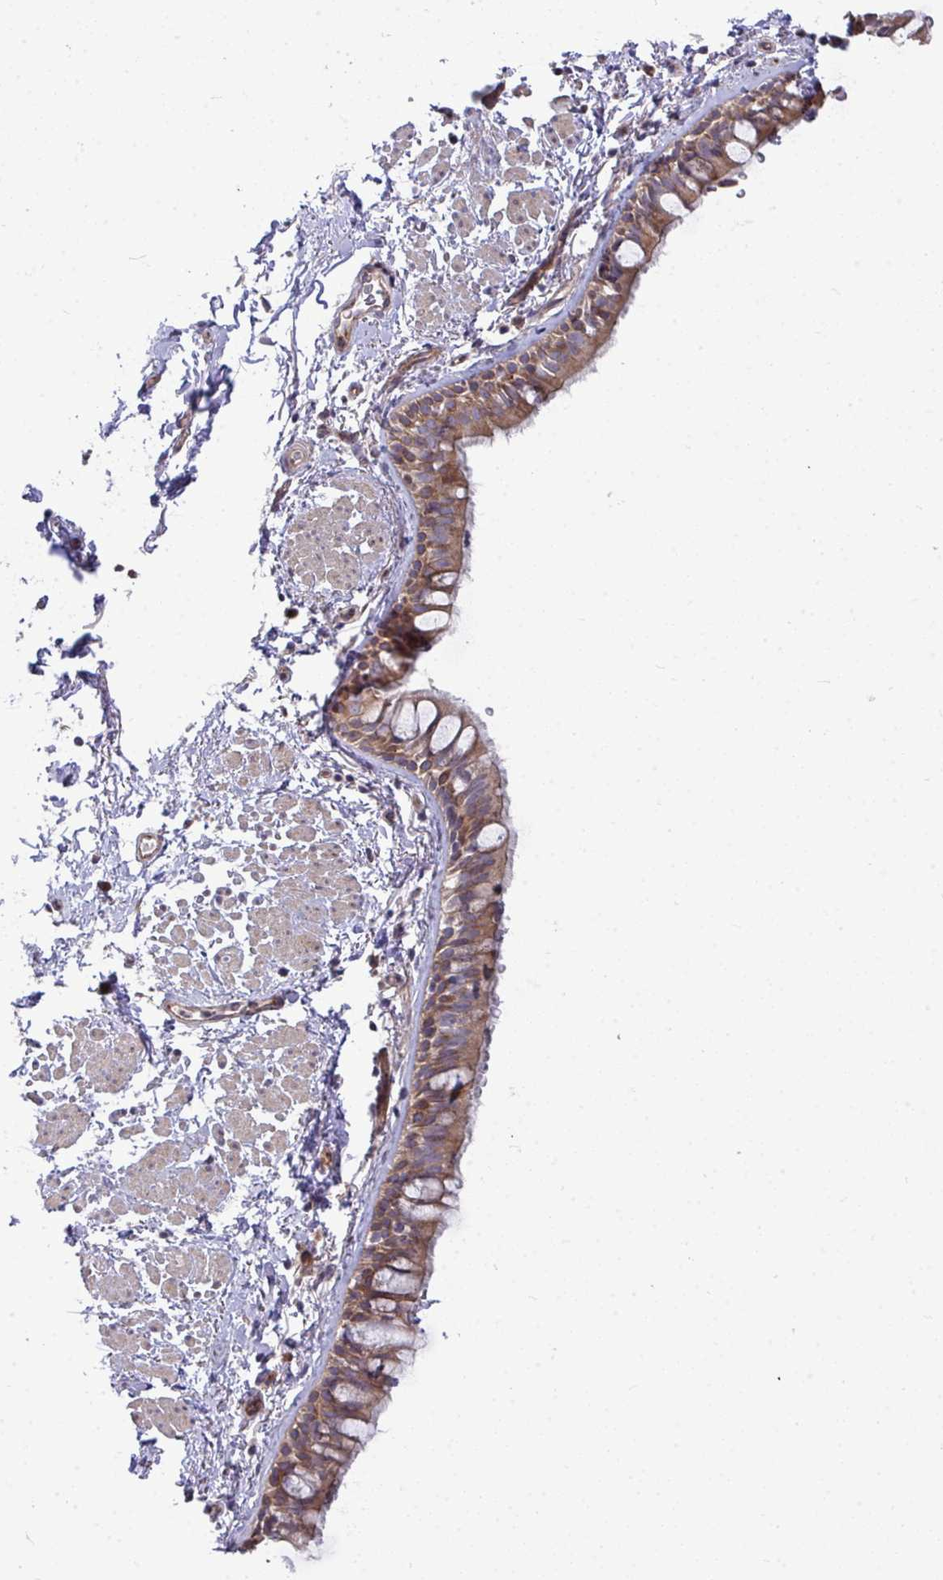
{"staining": {"intensity": "moderate", "quantity": ">75%", "location": "cytoplasmic/membranous"}, "tissue": "bronchus", "cell_type": "Respiratory epithelial cells", "image_type": "normal", "snomed": [{"axis": "morphology", "description": "Normal tissue, NOS"}, {"axis": "topography", "description": "Lymph node"}, {"axis": "topography", "description": "Cartilage tissue"}, {"axis": "topography", "description": "Bronchus"}], "caption": "Immunohistochemistry (IHC) photomicrograph of unremarkable human bronchus stained for a protein (brown), which displays medium levels of moderate cytoplasmic/membranous staining in about >75% of respiratory epithelial cells.", "gene": "SH2D1B", "patient": {"sex": "female", "age": 70}}